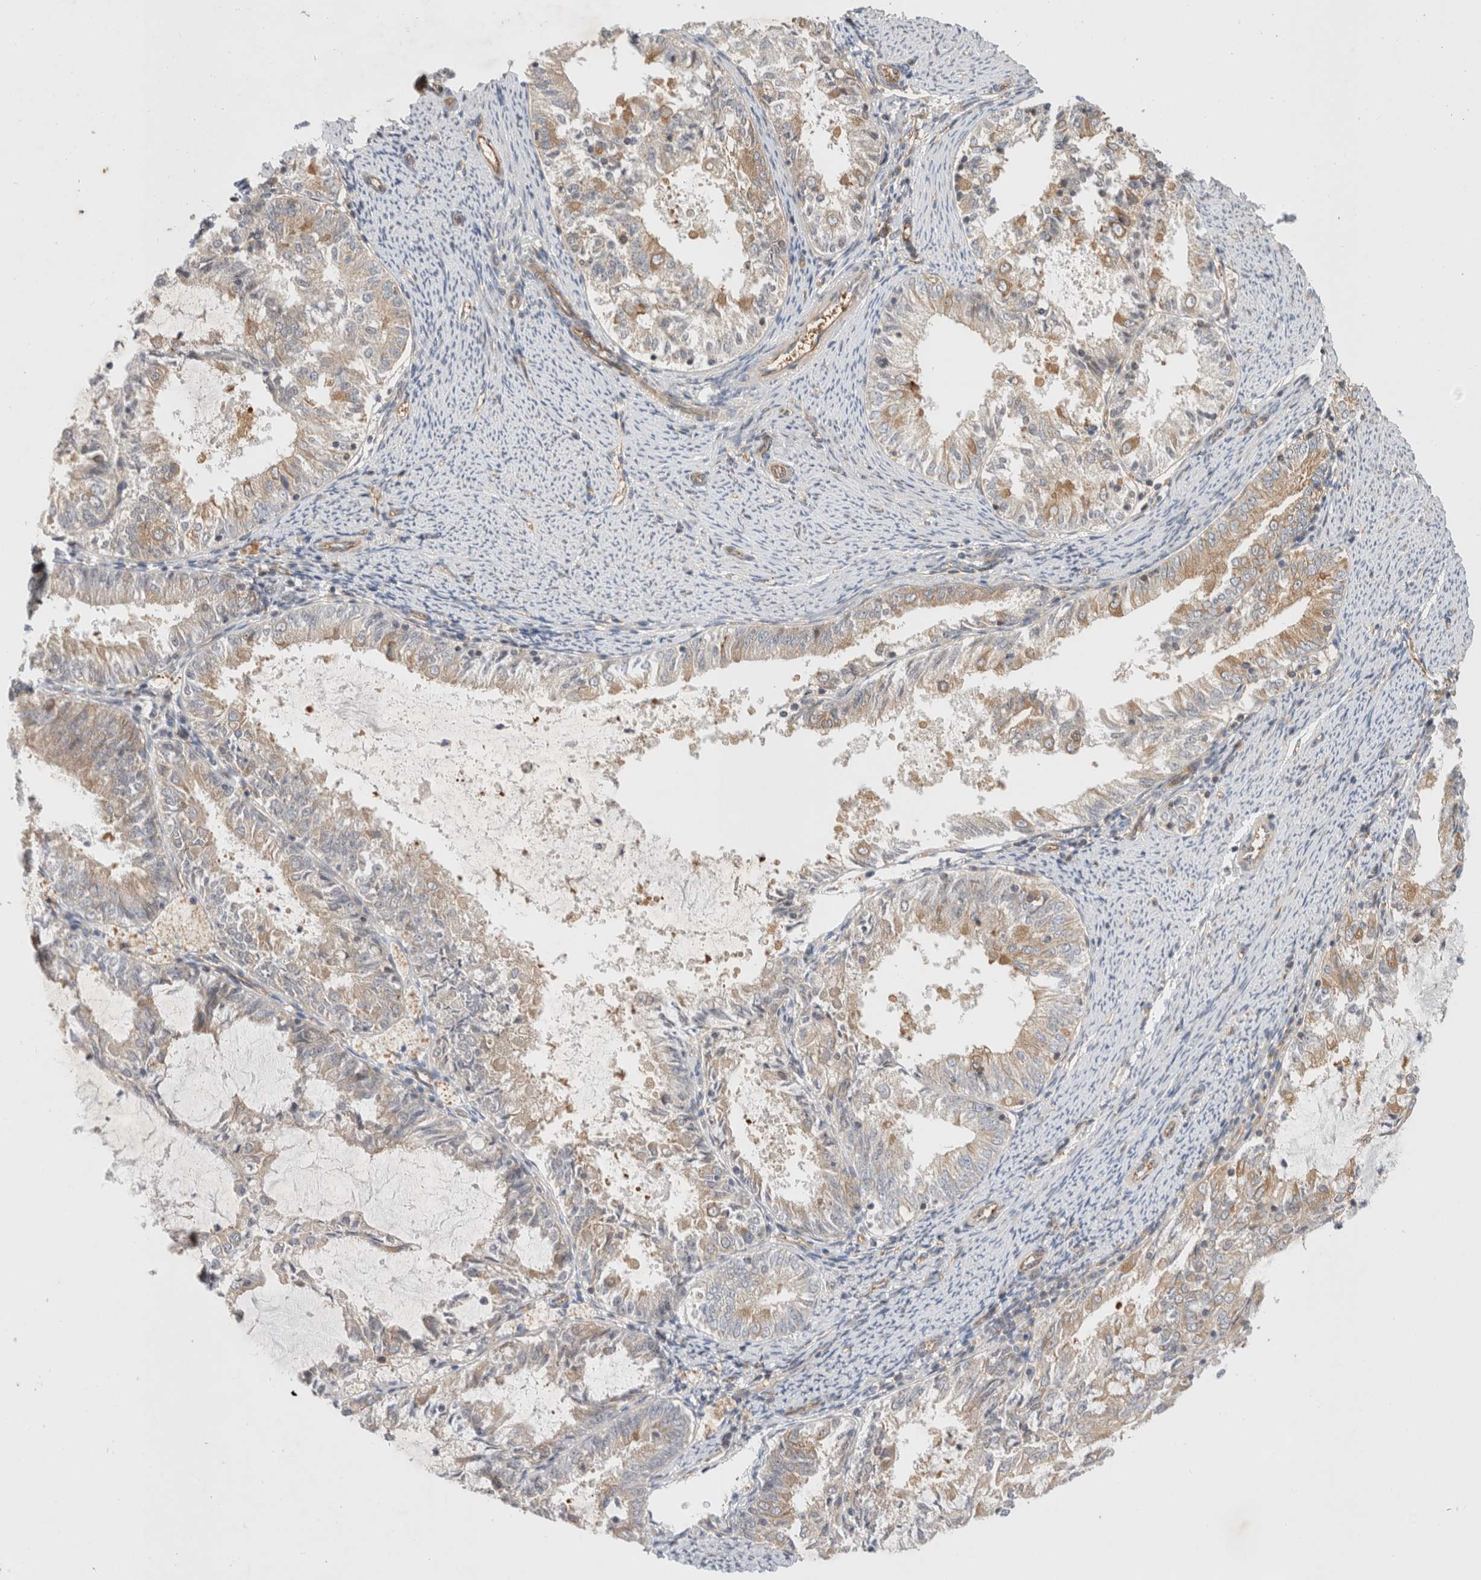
{"staining": {"intensity": "weak", "quantity": ">75%", "location": "cytoplasmic/membranous"}, "tissue": "endometrial cancer", "cell_type": "Tumor cells", "image_type": "cancer", "snomed": [{"axis": "morphology", "description": "Adenocarcinoma, NOS"}, {"axis": "topography", "description": "Endometrium"}], "caption": "Immunohistochemistry (IHC) staining of endometrial cancer (adenocarcinoma), which demonstrates low levels of weak cytoplasmic/membranous expression in approximately >75% of tumor cells indicating weak cytoplasmic/membranous protein positivity. The staining was performed using DAB (brown) for protein detection and nuclei were counterstained in hematoxylin (blue).", "gene": "GPR150", "patient": {"sex": "female", "age": 57}}